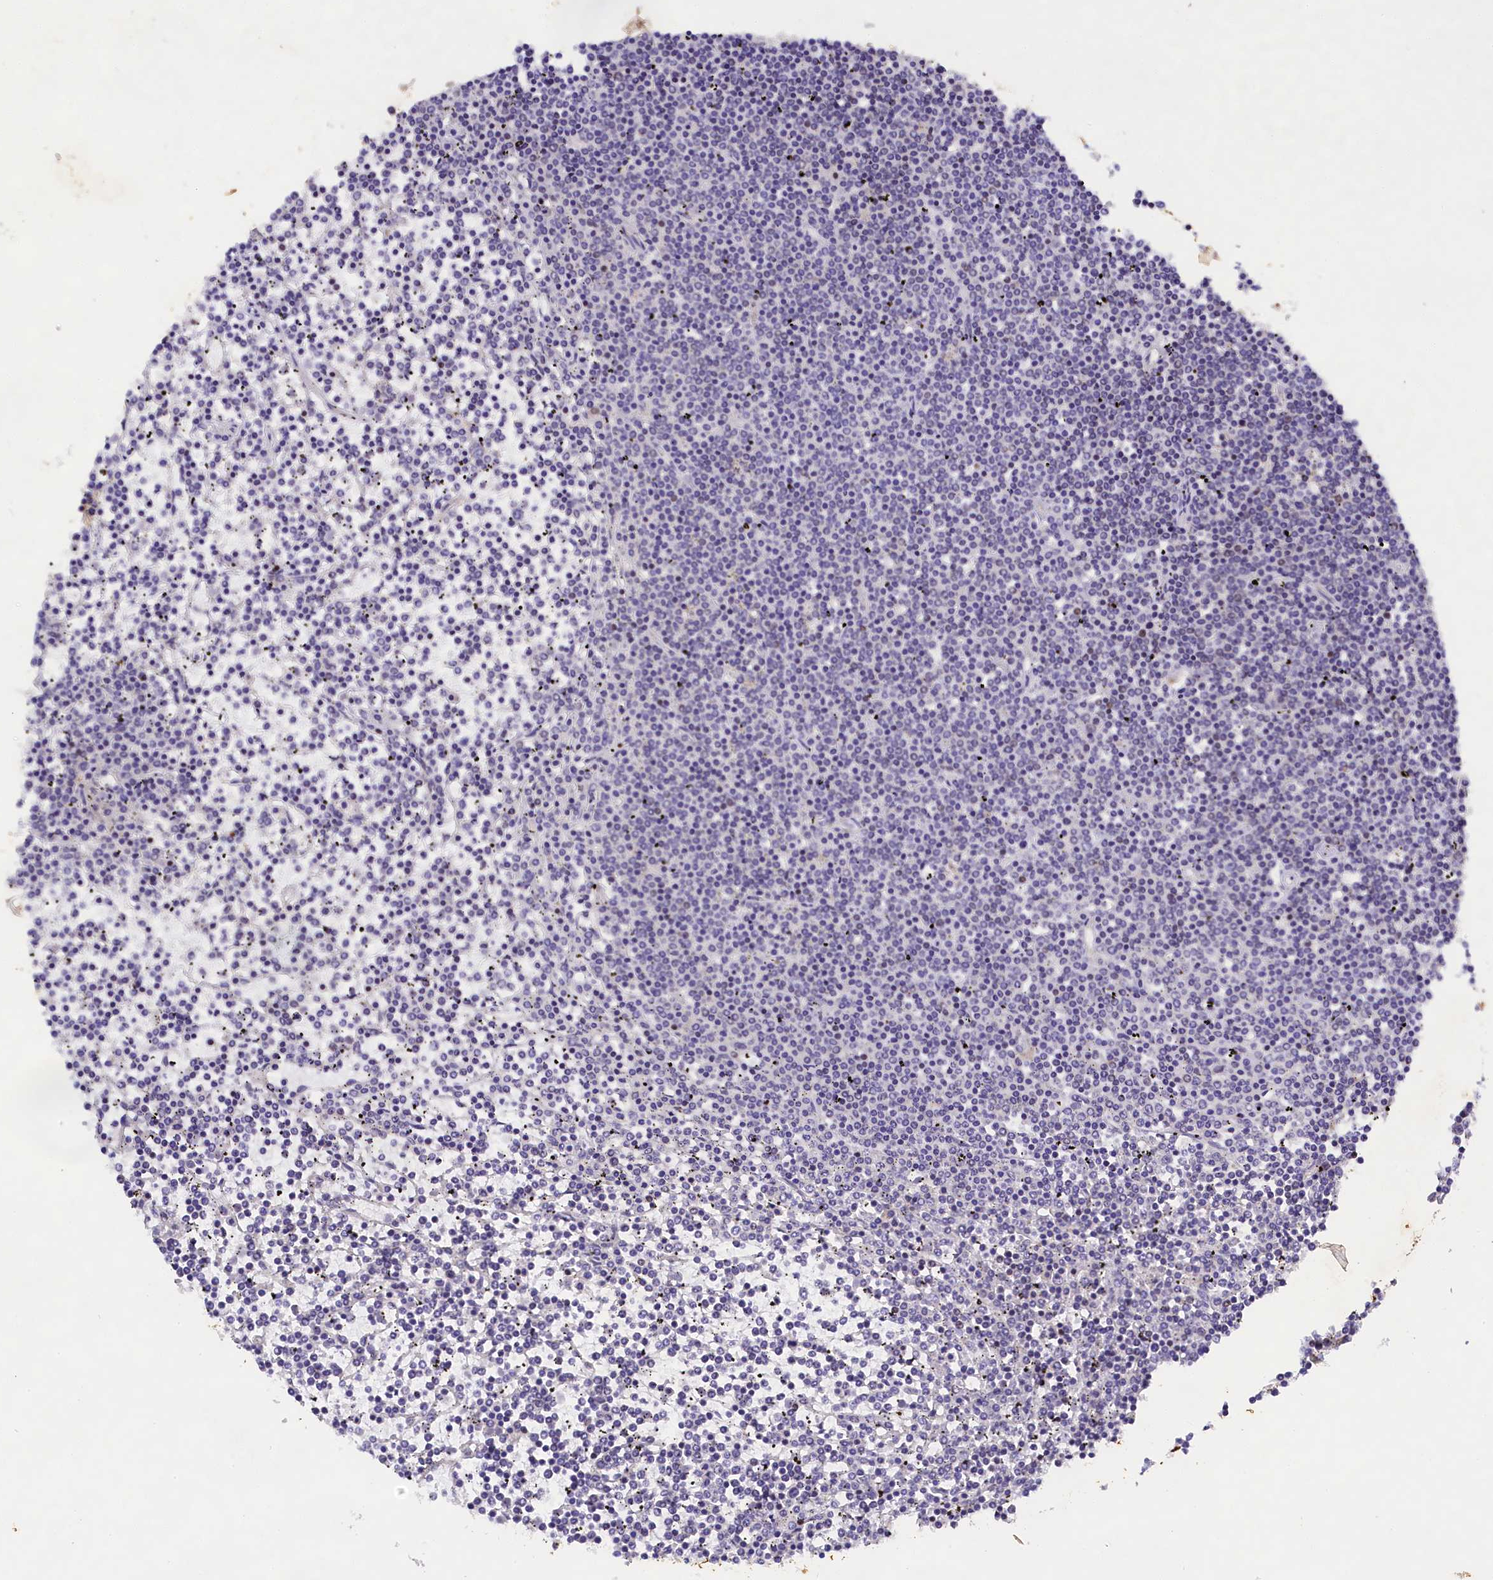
{"staining": {"intensity": "negative", "quantity": "none", "location": "none"}, "tissue": "lymphoma", "cell_type": "Tumor cells", "image_type": "cancer", "snomed": [{"axis": "morphology", "description": "Malignant lymphoma, non-Hodgkin's type, Low grade"}, {"axis": "topography", "description": "Spleen"}], "caption": "DAB immunohistochemical staining of human malignant lymphoma, non-Hodgkin's type (low-grade) exhibits no significant expression in tumor cells. (Immunohistochemistry (ihc), brightfield microscopy, high magnification).", "gene": "SP4", "patient": {"sex": "female", "age": 19}}